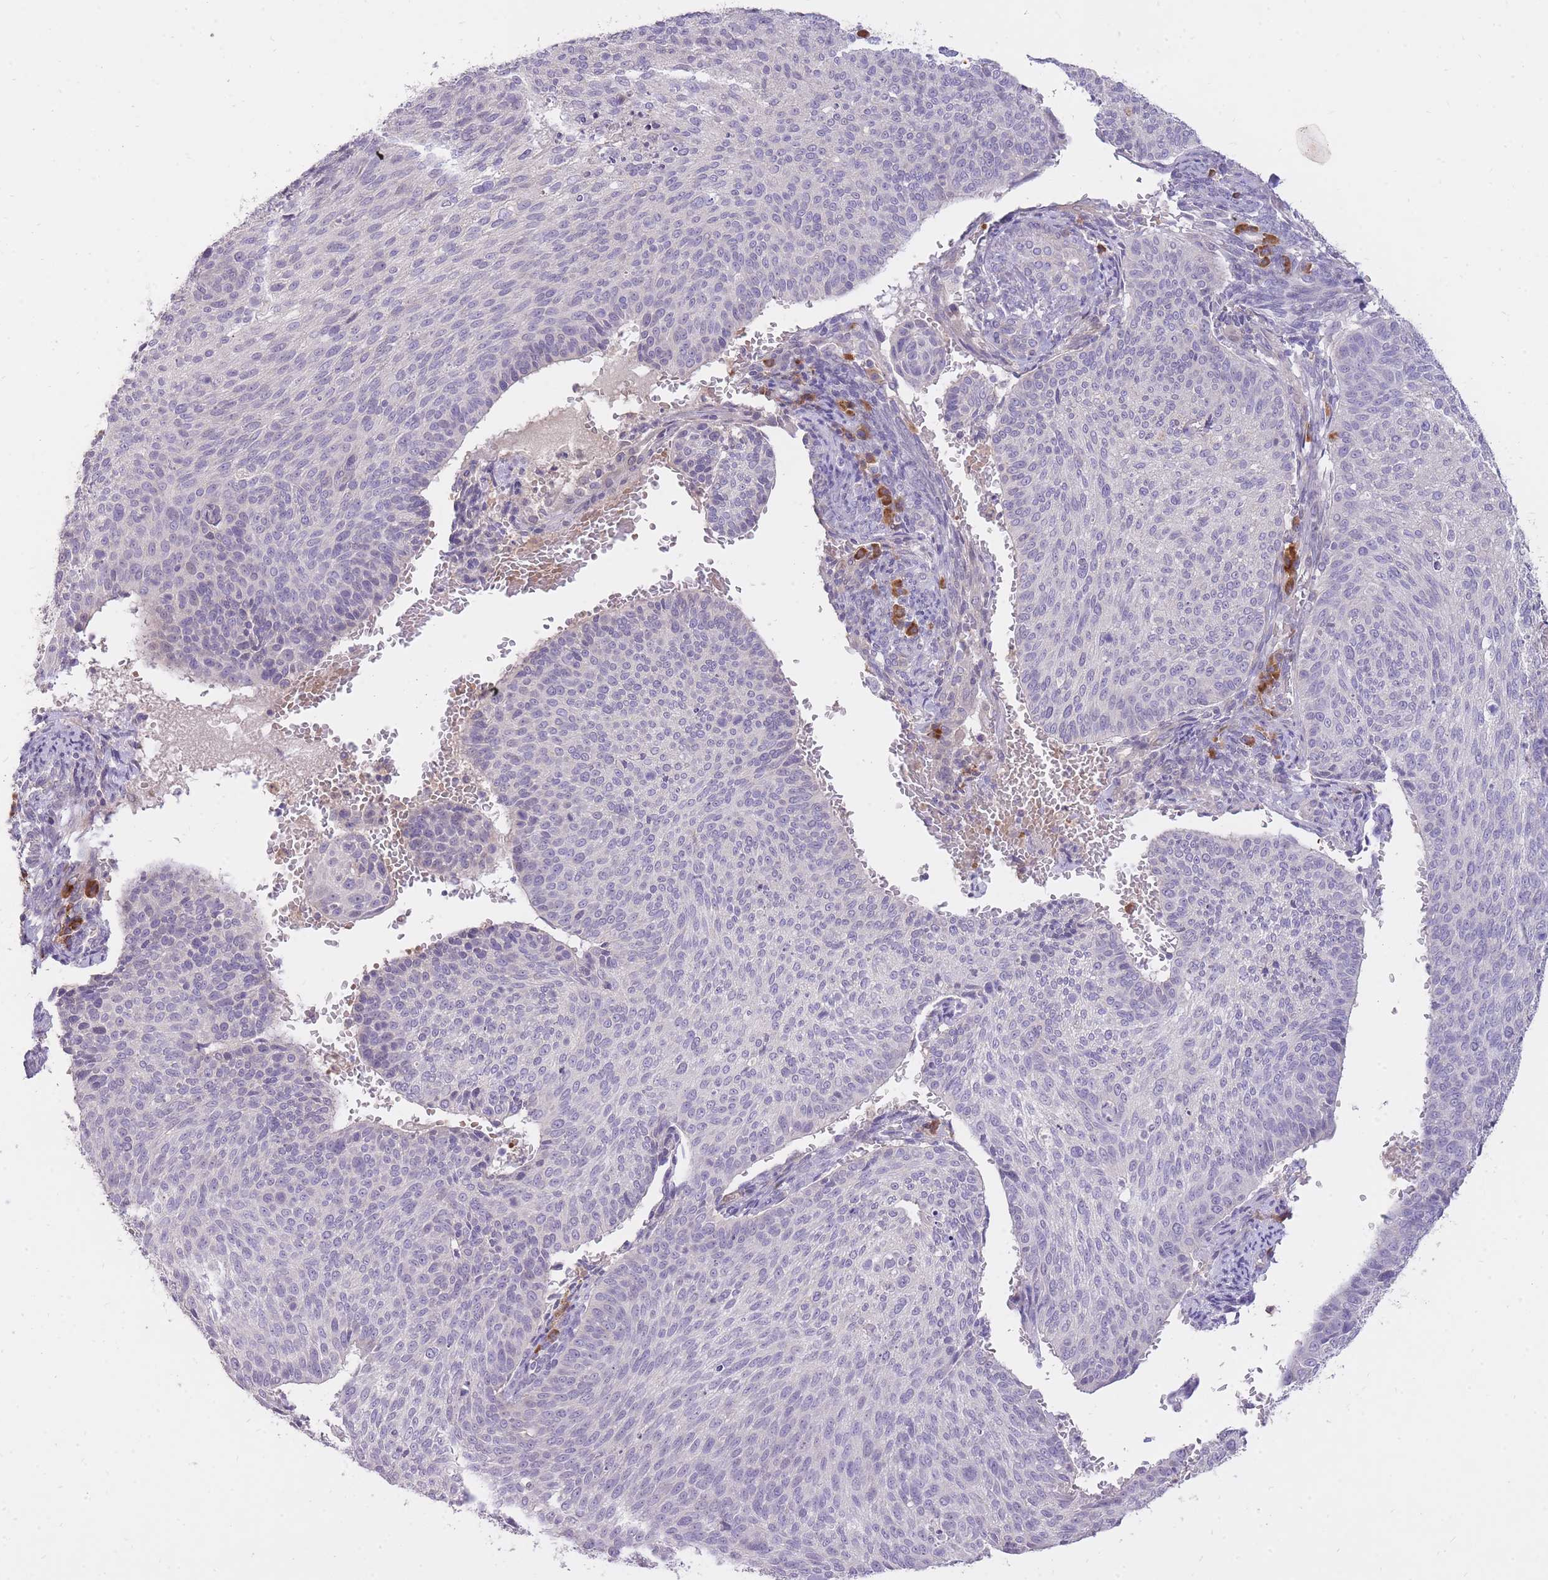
{"staining": {"intensity": "negative", "quantity": "none", "location": "none"}, "tissue": "cervical cancer", "cell_type": "Tumor cells", "image_type": "cancer", "snomed": [{"axis": "morphology", "description": "Squamous cell carcinoma, NOS"}, {"axis": "topography", "description": "Cervix"}], "caption": "Photomicrograph shows no protein positivity in tumor cells of squamous cell carcinoma (cervical) tissue.", "gene": "FRG2C", "patient": {"sex": "female", "age": 70}}